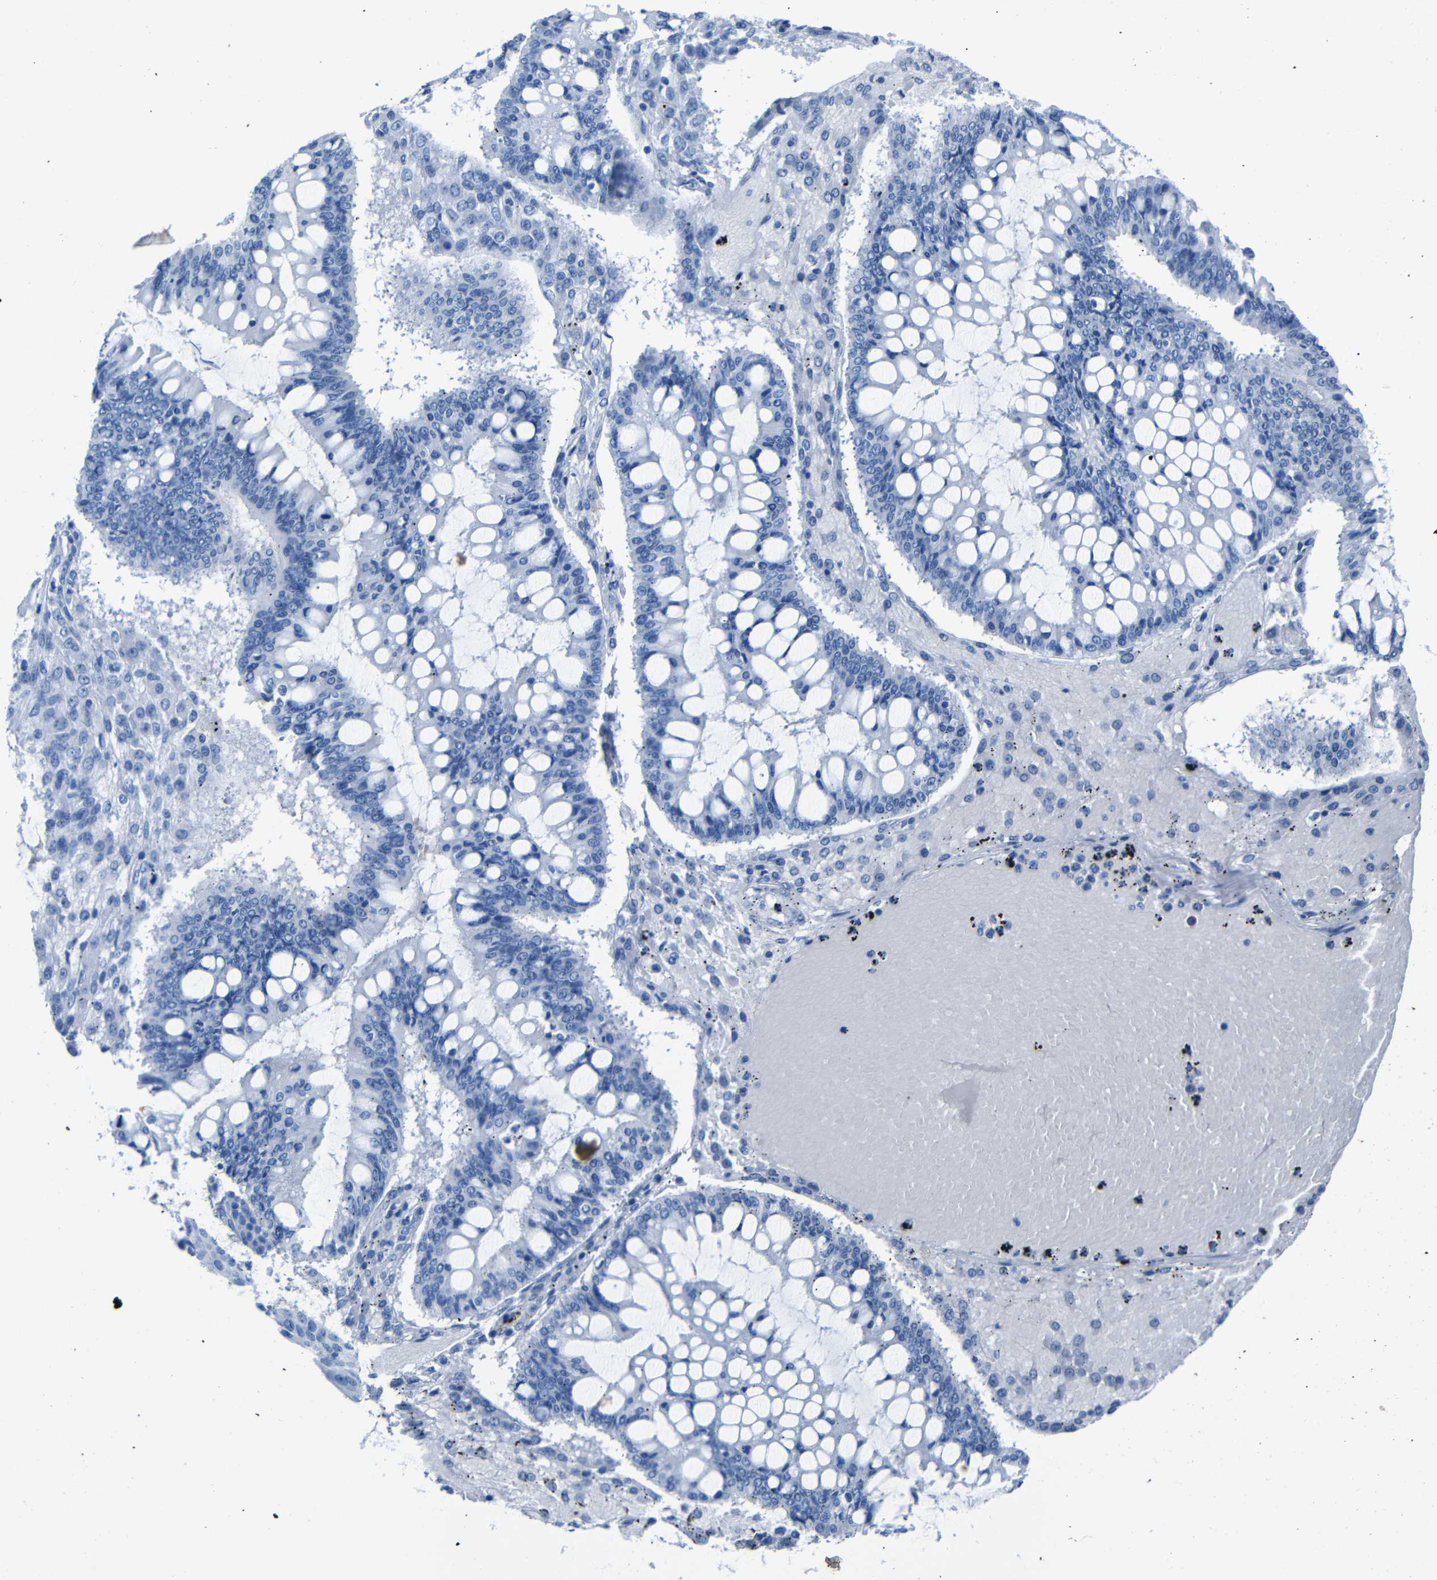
{"staining": {"intensity": "negative", "quantity": "none", "location": "none"}, "tissue": "ovarian cancer", "cell_type": "Tumor cells", "image_type": "cancer", "snomed": [{"axis": "morphology", "description": "Cystadenocarcinoma, mucinous, NOS"}, {"axis": "topography", "description": "Ovary"}], "caption": "Micrograph shows no significant protein expression in tumor cells of ovarian mucinous cystadenocarcinoma.", "gene": "CLDN11", "patient": {"sex": "female", "age": 73}}